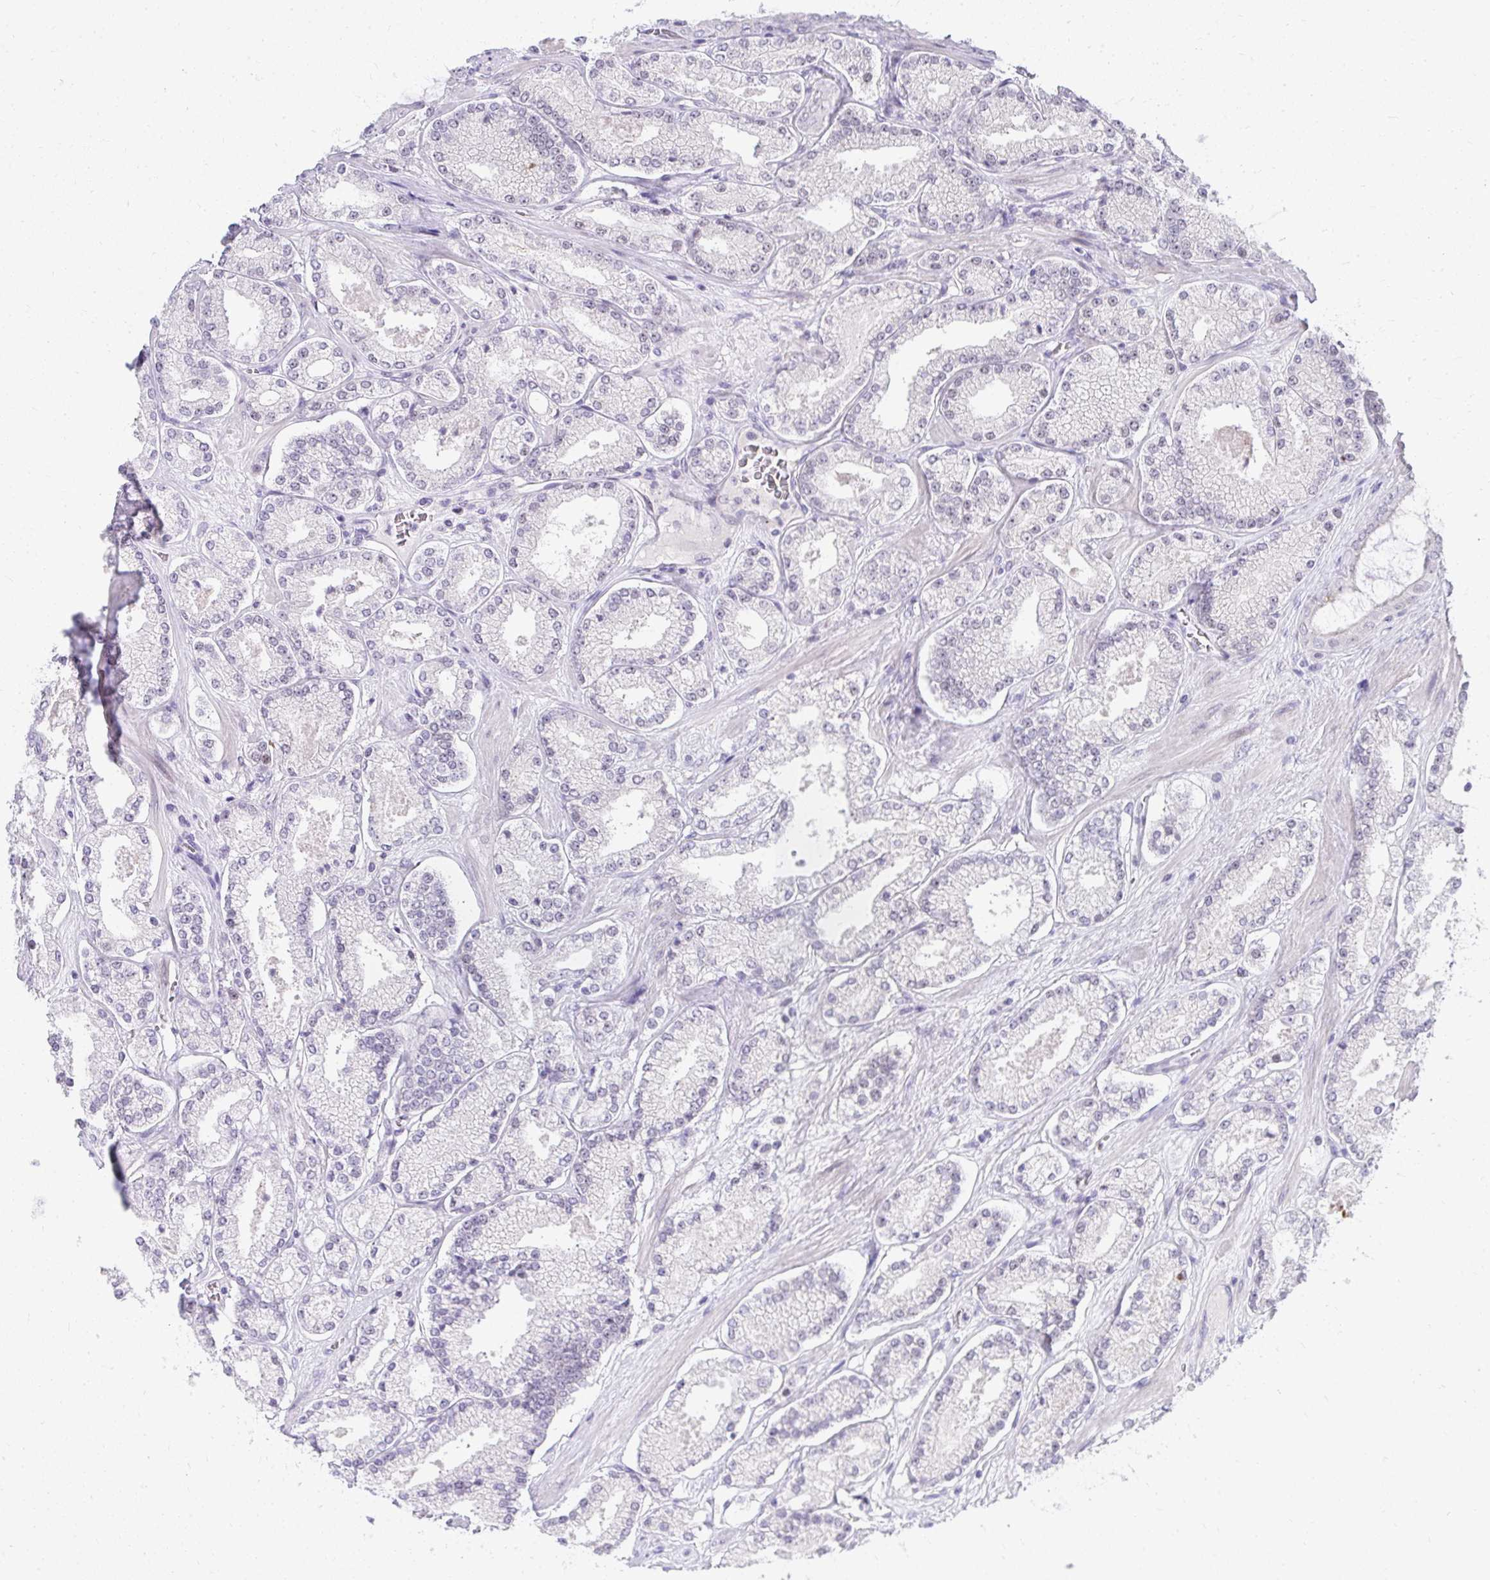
{"staining": {"intensity": "negative", "quantity": "none", "location": "none"}, "tissue": "prostate cancer", "cell_type": "Tumor cells", "image_type": "cancer", "snomed": [{"axis": "morphology", "description": "Adenocarcinoma, High grade"}, {"axis": "topography", "description": "Prostate"}], "caption": "Immunohistochemistry (IHC) of prostate adenocarcinoma (high-grade) displays no staining in tumor cells. (Stains: DAB immunohistochemistry with hematoxylin counter stain, Microscopy: brightfield microscopy at high magnification).", "gene": "EID3", "patient": {"sex": "male", "age": 63}}